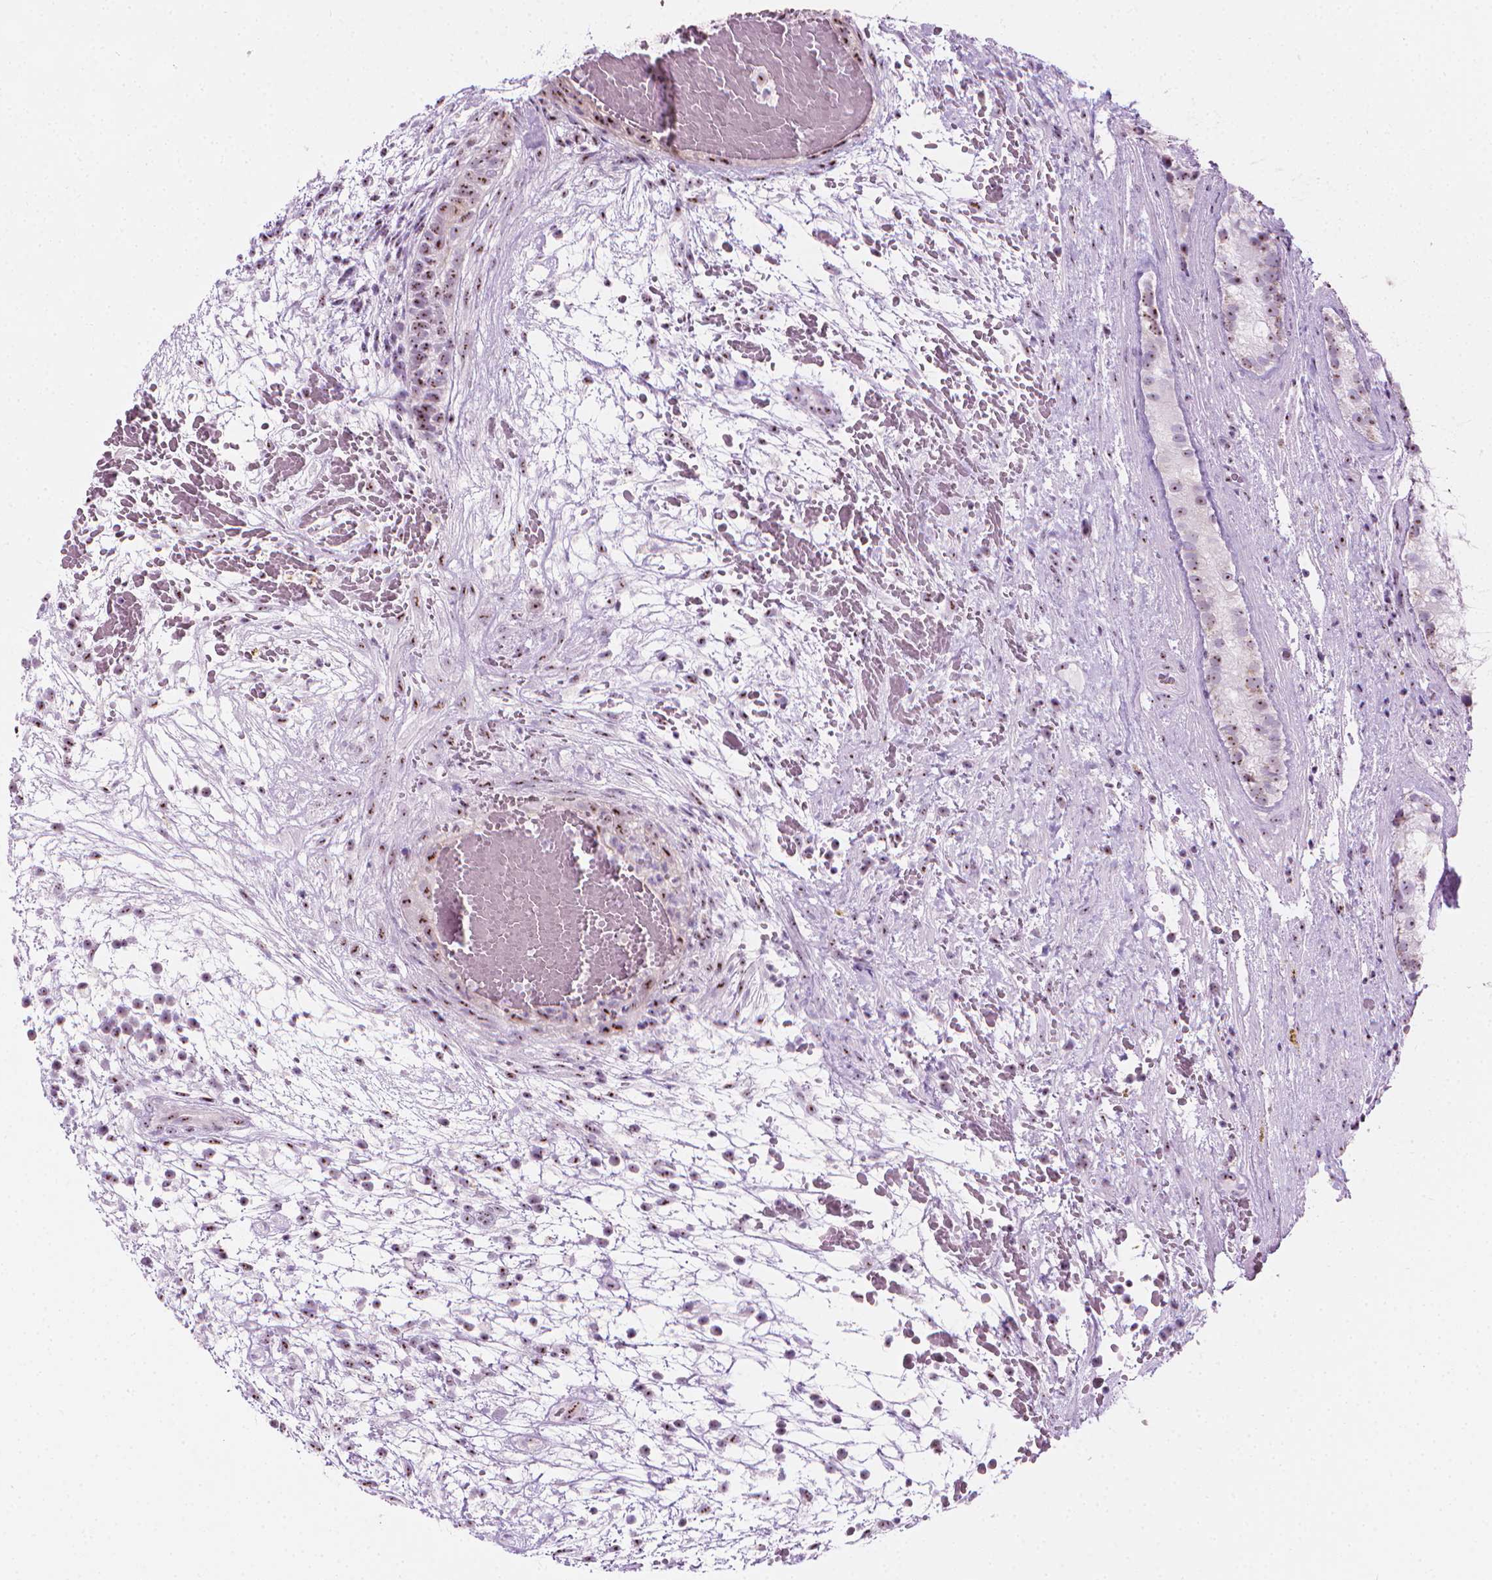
{"staining": {"intensity": "weak", "quantity": ">75%", "location": "nuclear"}, "tissue": "testis cancer", "cell_type": "Tumor cells", "image_type": "cancer", "snomed": [{"axis": "morphology", "description": "Normal tissue, NOS"}, {"axis": "morphology", "description": "Carcinoma, Embryonal, NOS"}, {"axis": "topography", "description": "Testis"}], "caption": "IHC micrograph of human embryonal carcinoma (testis) stained for a protein (brown), which demonstrates low levels of weak nuclear expression in approximately >75% of tumor cells.", "gene": "NOL7", "patient": {"sex": "male", "age": 32}}